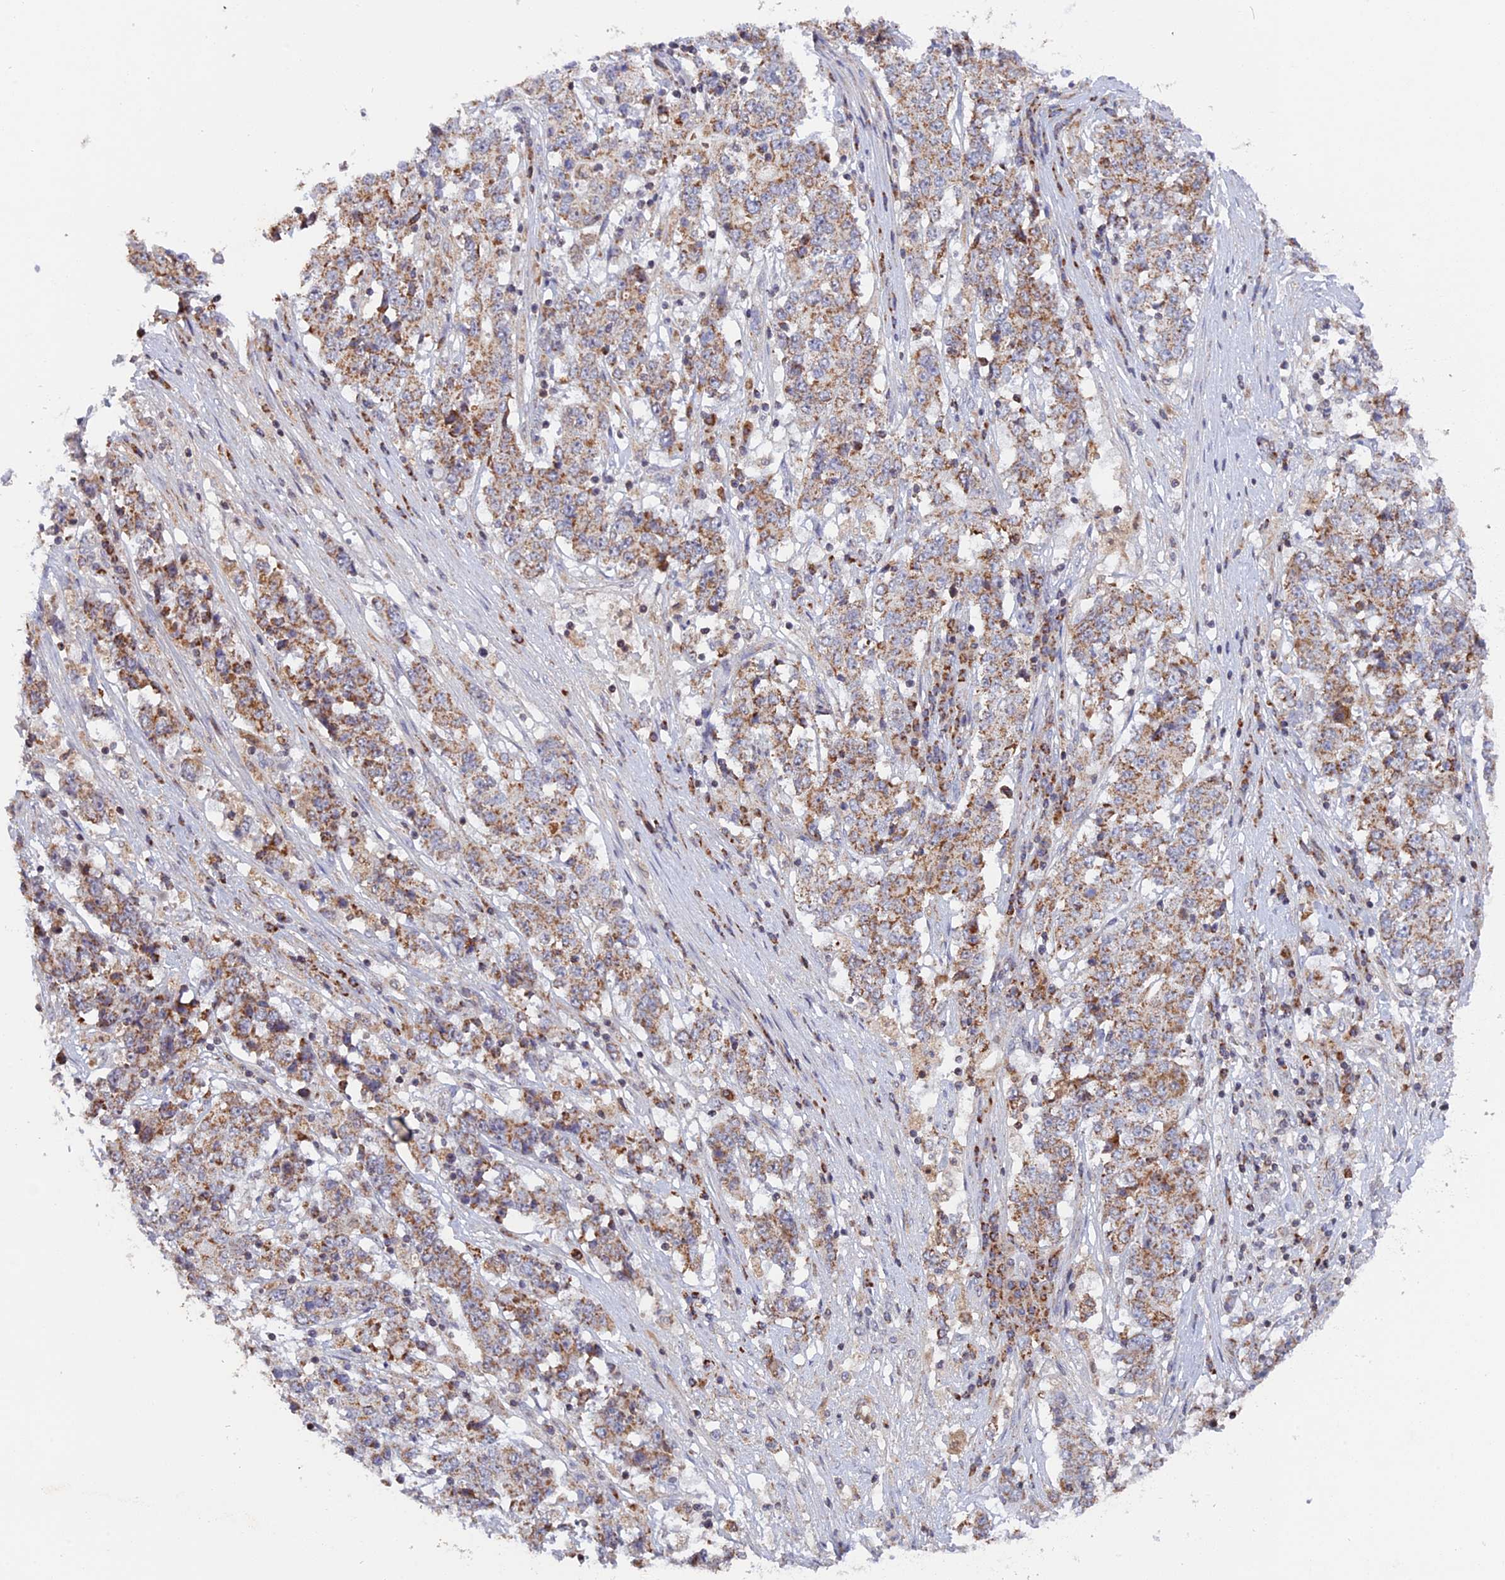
{"staining": {"intensity": "moderate", "quantity": "25%-75%", "location": "cytoplasmic/membranous"}, "tissue": "stomach cancer", "cell_type": "Tumor cells", "image_type": "cancer", "snomed": [{"axis": "morphology", "description": "Adenocarcinoma, NOS"}, {"axis": "topography", "description": "Stomach"}], "caption": "IHC (DAB (3,3'-diaminobenzidine)) staining of human stomach cancer exhibits moderate cytoplasmic/membranous protein expression in approximately 25%-75% of tumor cells.", "gene": "MPV17L", "patient": {"sex": "male", "age": 59}}